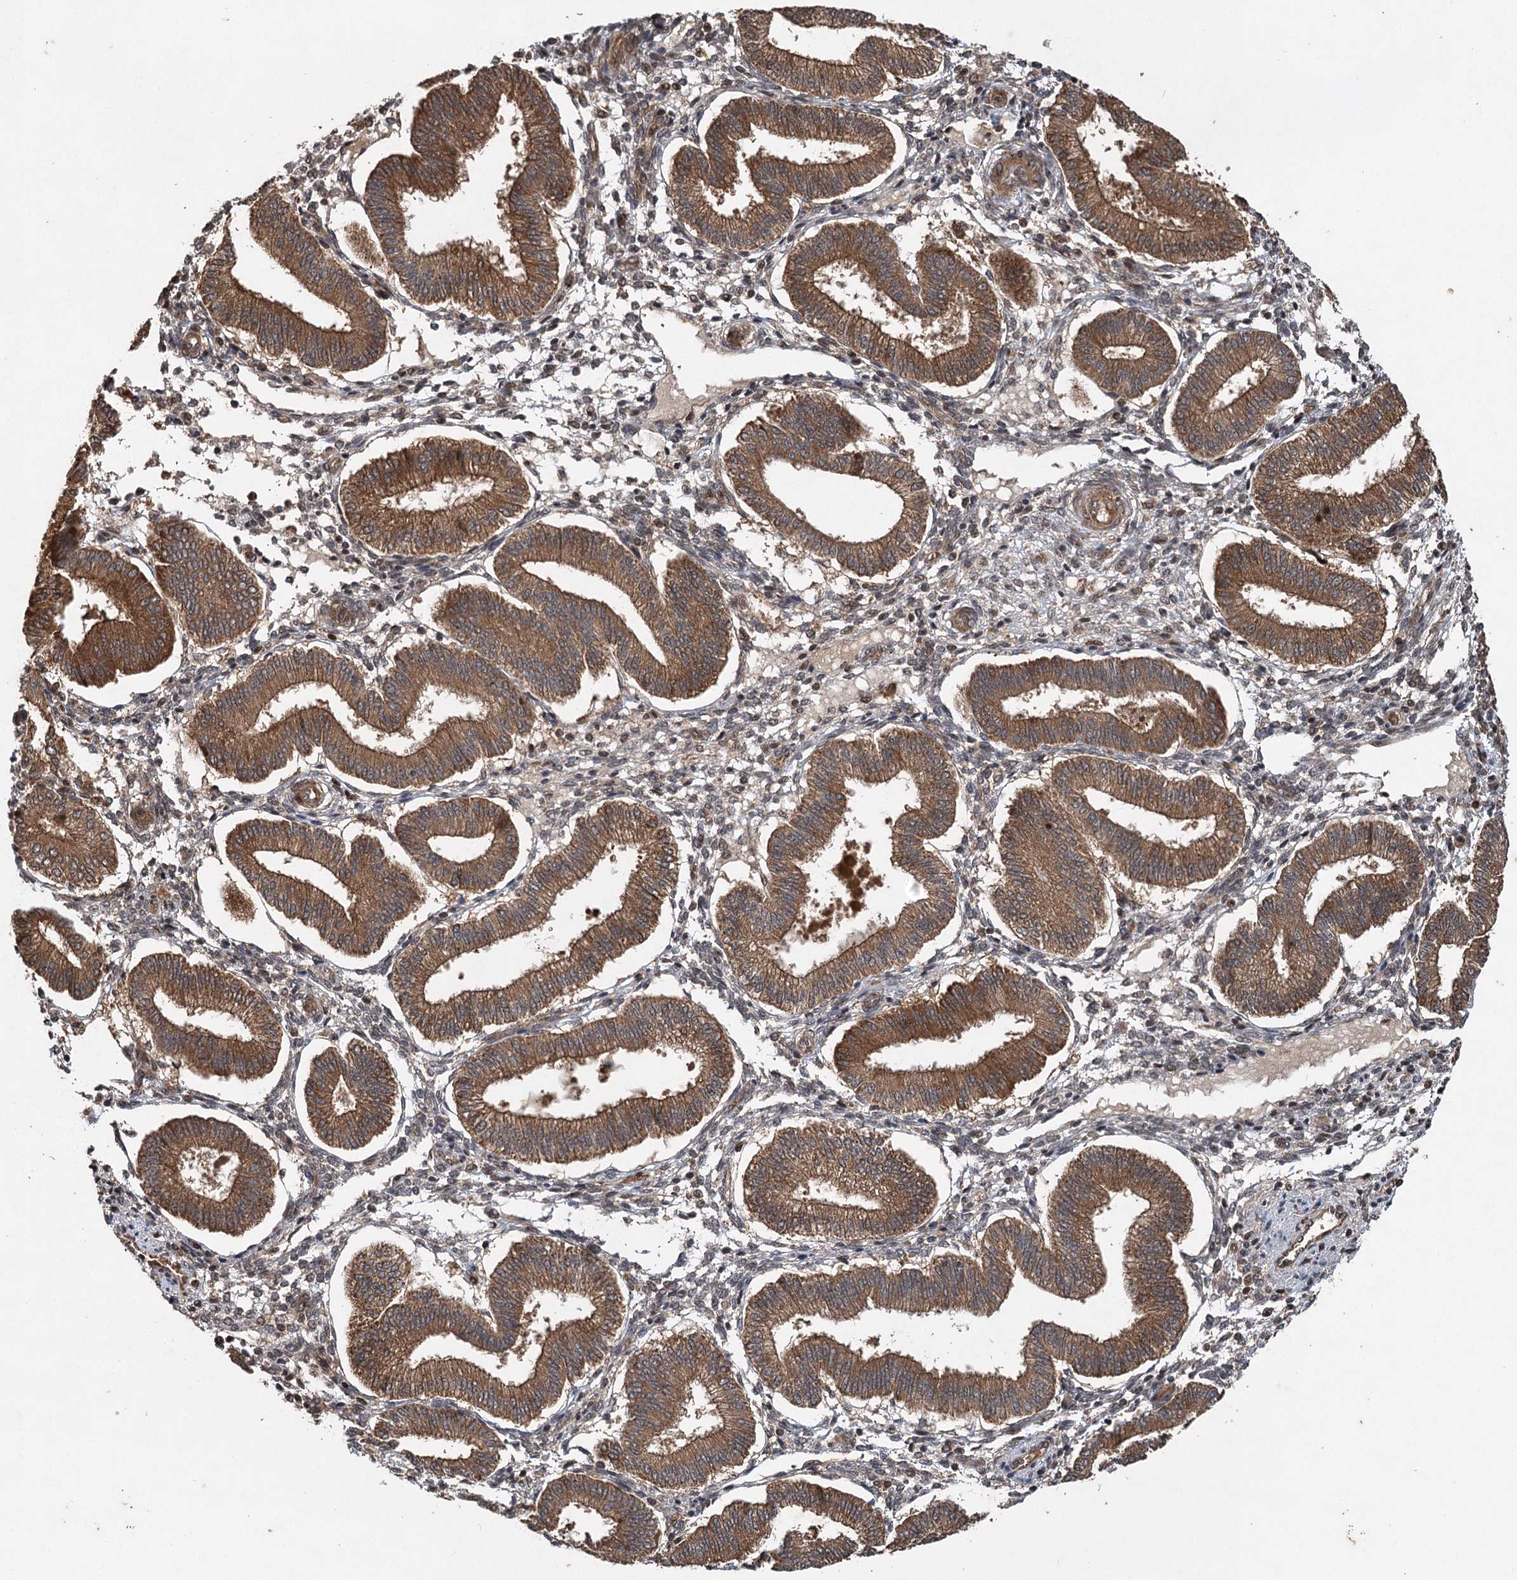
{"staining": {"intensity": "moderate", "quantity": ">75%", "location": "cytoplasmic/membranous"}, "tissue": "endometrium", "cell_type": "Cells in endometrial stroma", "image_type": "normal", "snomed": [{"axis": "morphology", "description": "Normal tissue, NOS"}, {"axis": "topography", "description": "Endometrium"}], "caption": "Immunohistochemistry (DAB (3,3'-diaminobenzidine)) staining of unremarkable endometrium displays moderate cytoplasmic/membranous protein expression in approximately >75% of cells in endometrial stroma.", "gene": "INSIG2", "patient": {"sex": "female", "age": 39}}